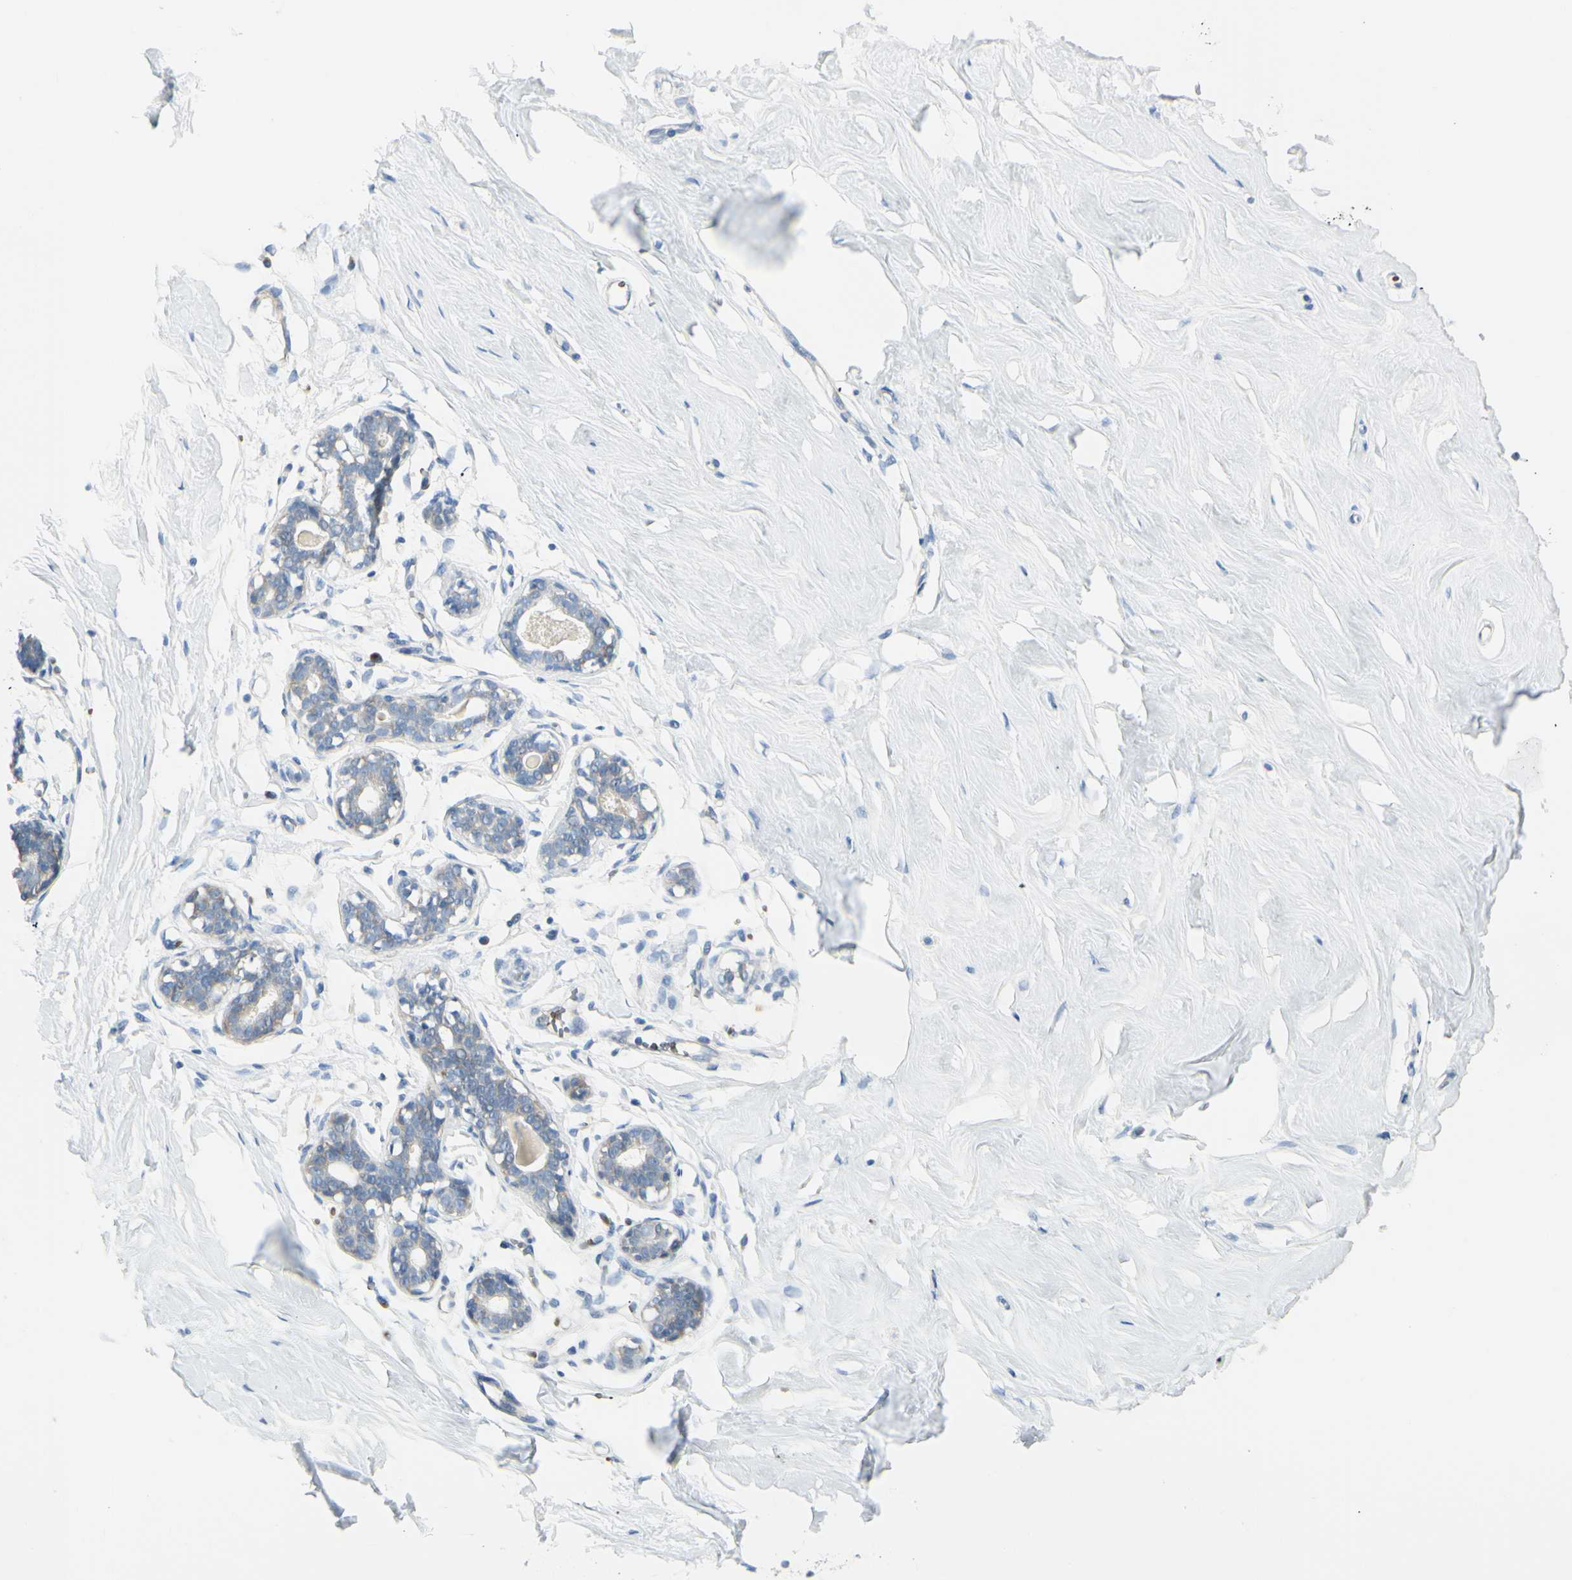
{"staining": {"intensity": "negative", "quantity": "none", "location": "none"}, "tissue": "breast", "cell_type": "Adipocytes", "image_type": "normal", "snomed": [{"axis": "morphology", "description": "Normal tissue, NOS"}, {"axis": "topography", "description": "Breast"}], "caption": "Protein analysis of normal breast demonstrates no significant expression in adipocytes.", "gene": "NCBP2L", "patient": {"sex": "female", "age": 23}}